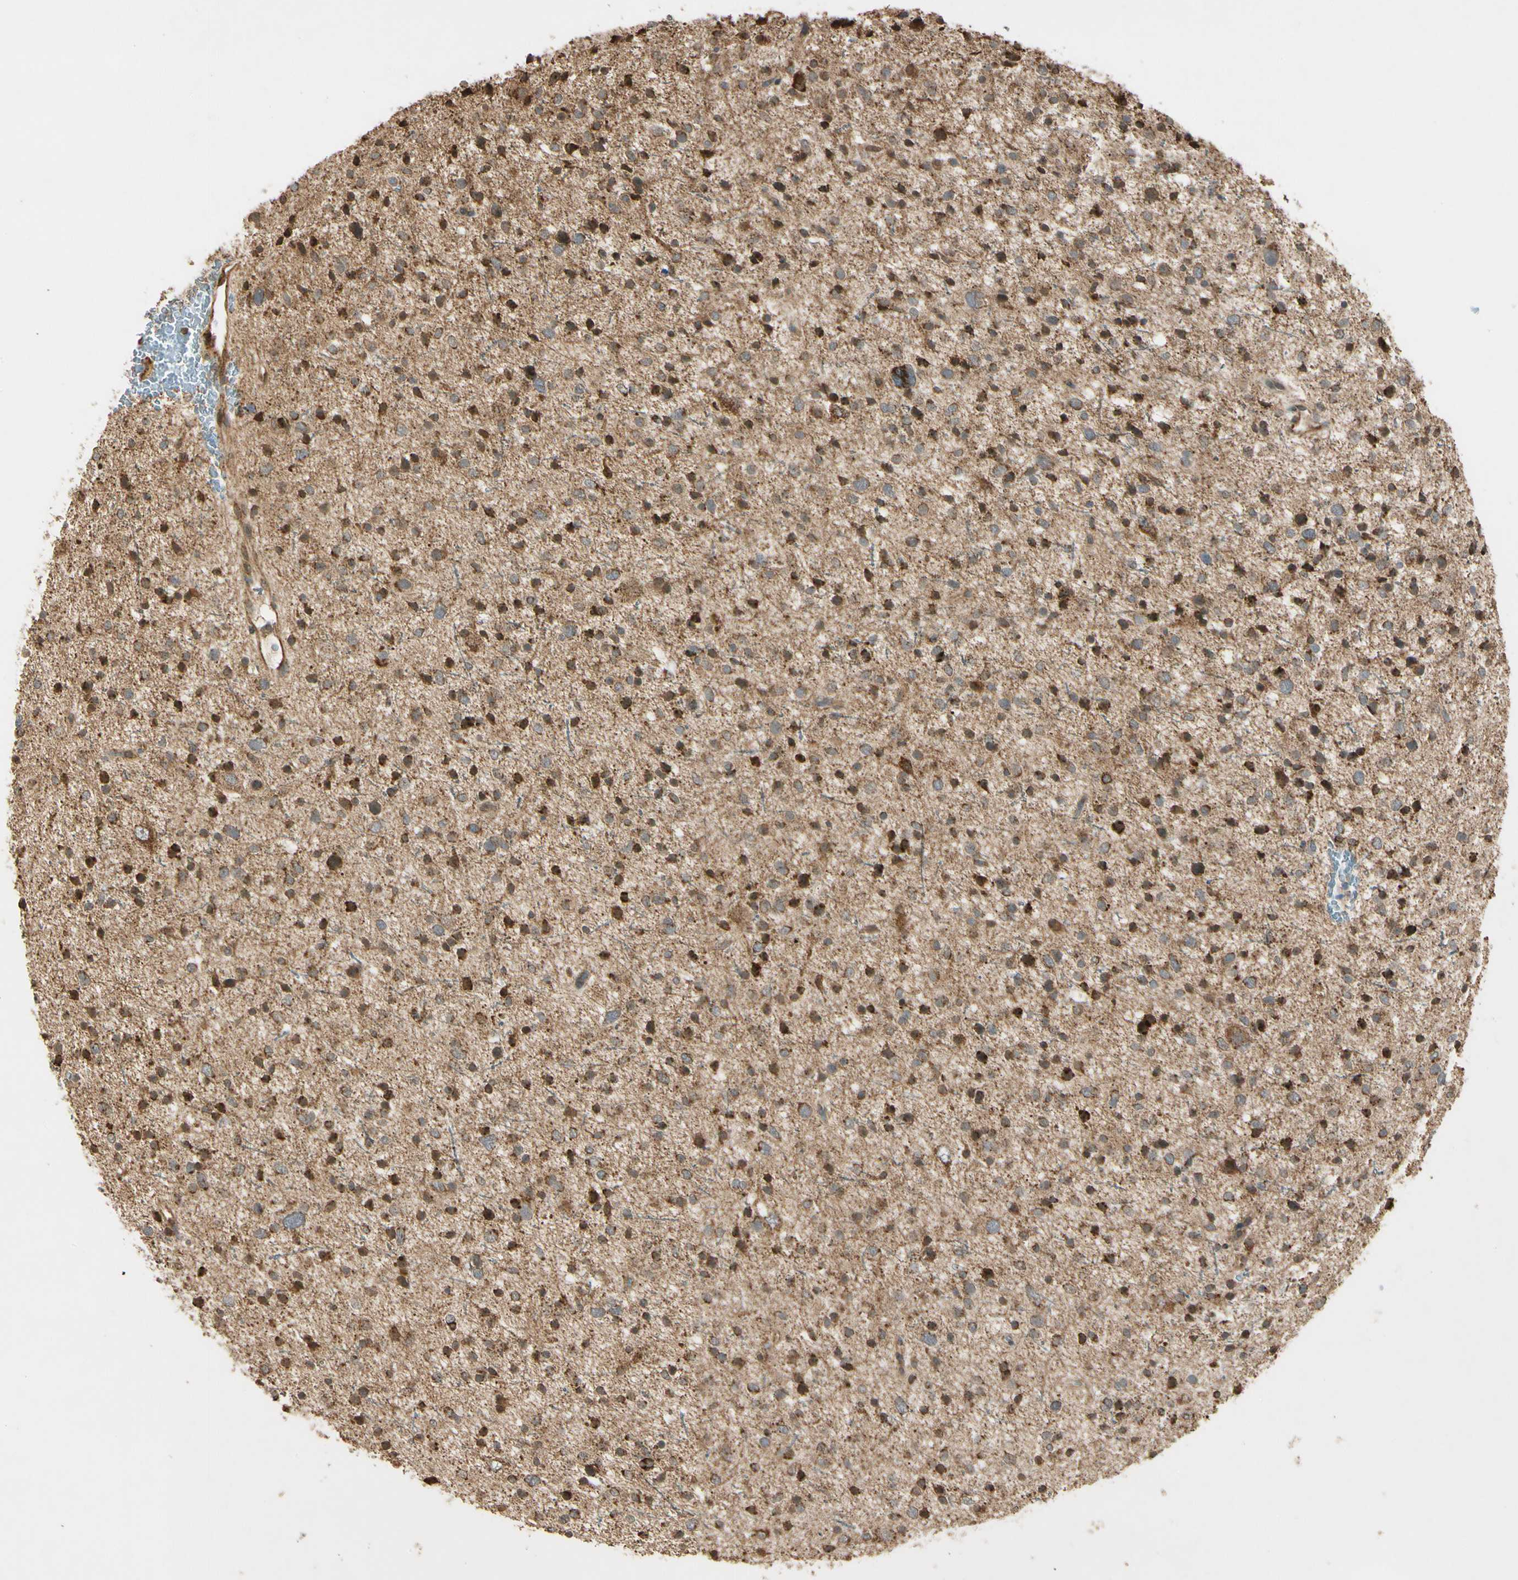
{"staining": {"intensity": "moderate", "quantity": "25%-75%", "location": "cytoplasmic/membranous"}, "tissue": "glioma", "cell_type": "Tumor cells", "image_type": "cancer", "snomed": [{"axis": "morphology", "description": "Glioma, malignant, Low grade"}, {"axis": "topography", "description": "Brain"}], "caption": "Immunohistochemical staining of glioma reveals medium levels of moderate cytoplasmic/membranous protein expression in about 25%-75% of tumor cells. Ihc stains the protein of interest in brown and the nuclei are stained blue.", "gene": "PRDX5", "patient": {"sex": "female", "age": 37}}